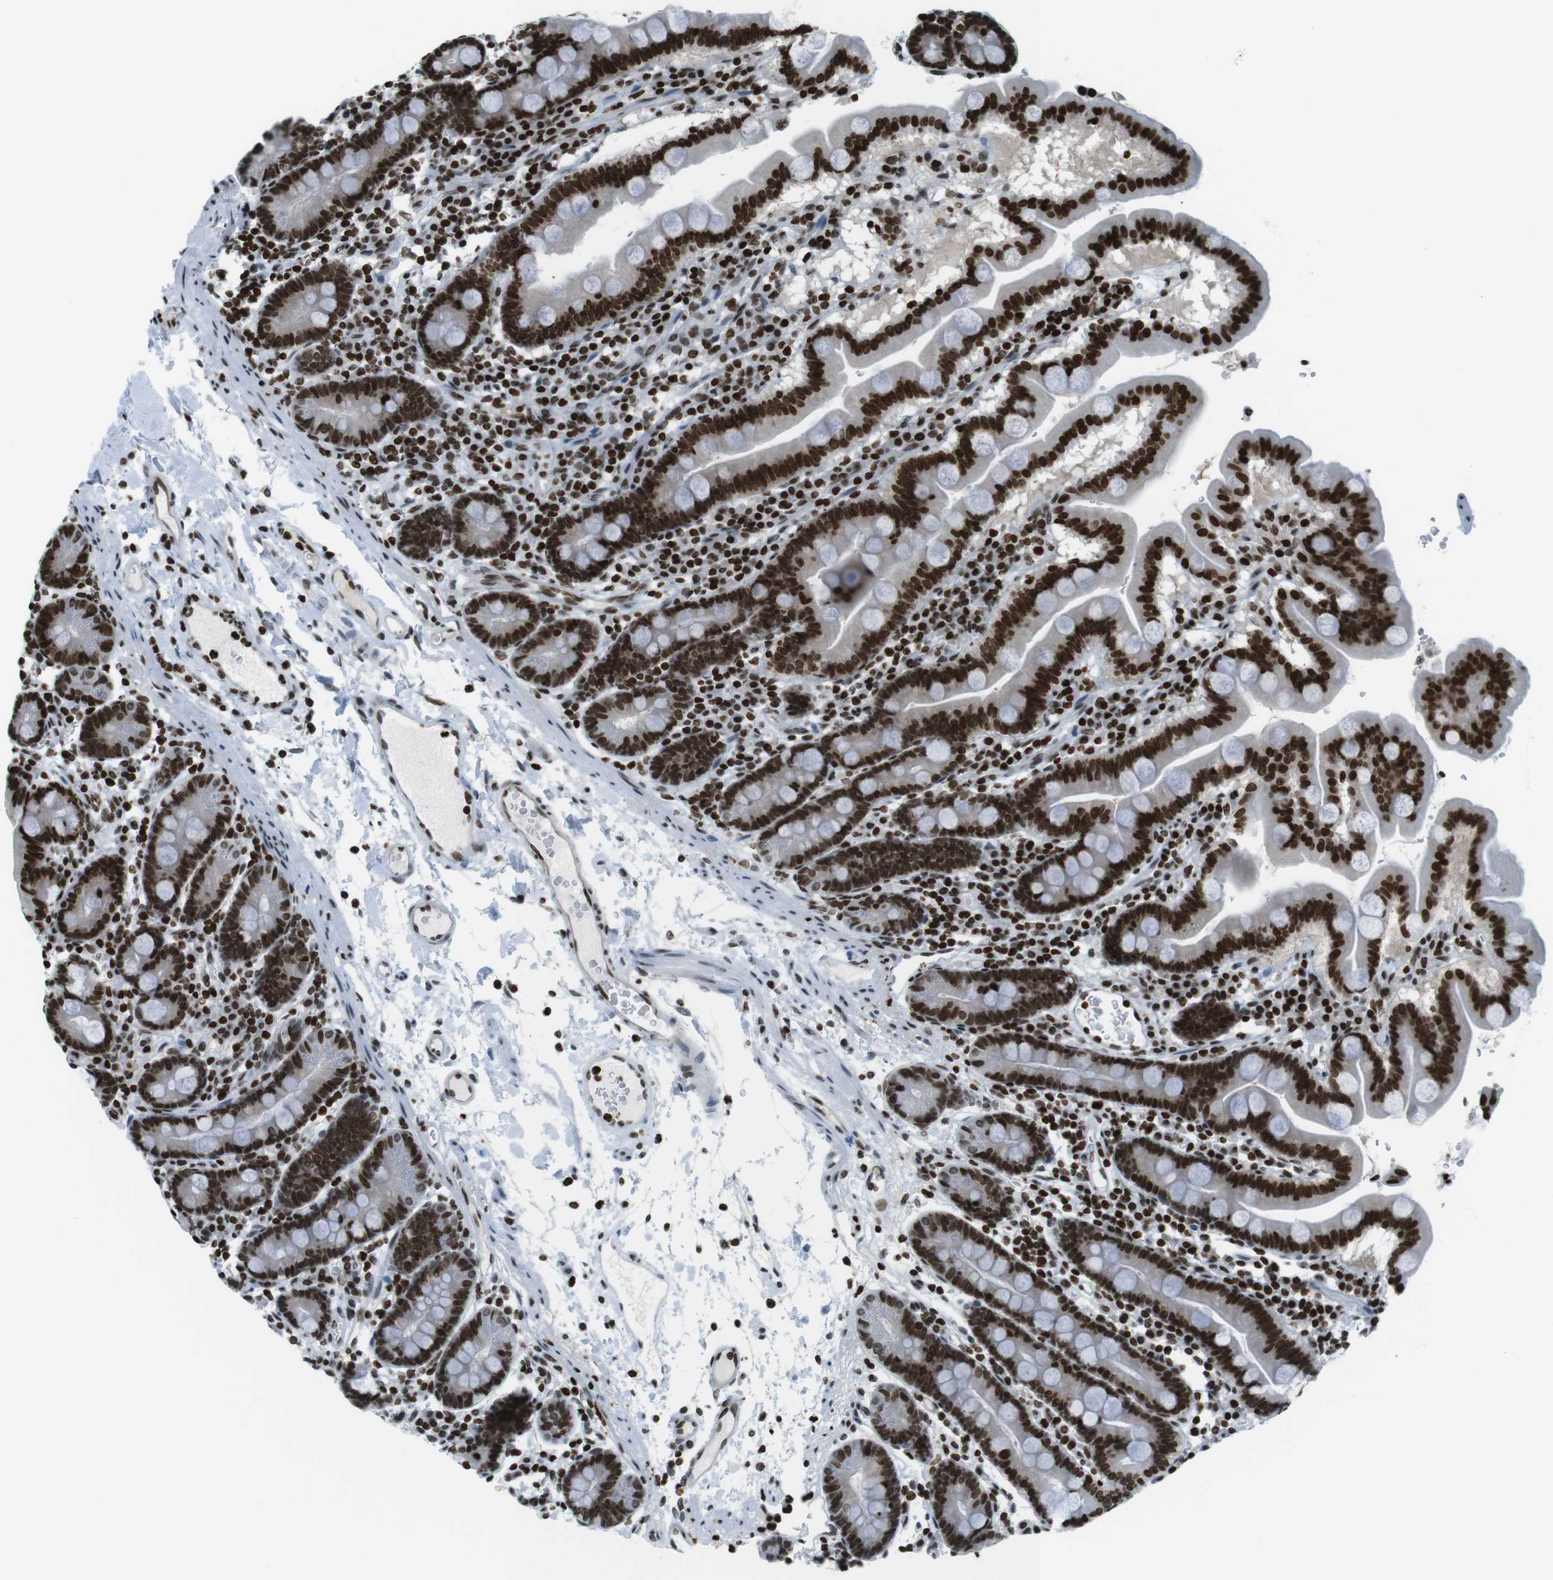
{"staining": {"intensity": "strong", "quantity": ">75%", "location": "nuclear"}, "tissue": "duodenum", "cell_type": "Glandular cells", "image_type": "normal", "snomed": [{"axis": "morphology", "description": "Normal tissue, NOS"}, {"axis": "topography", "description": "Duodenum"}], "caption": "Strong nuclear expression is appreciated in approximately >75% of glandular cells in benign duodenum. (Stains: DAB in brown, nuclei in blue, Microscopy: brightfield microscopy at high magnification).", "gene": "H2AC8", "patient": {"sex": "male", "age": 50}}